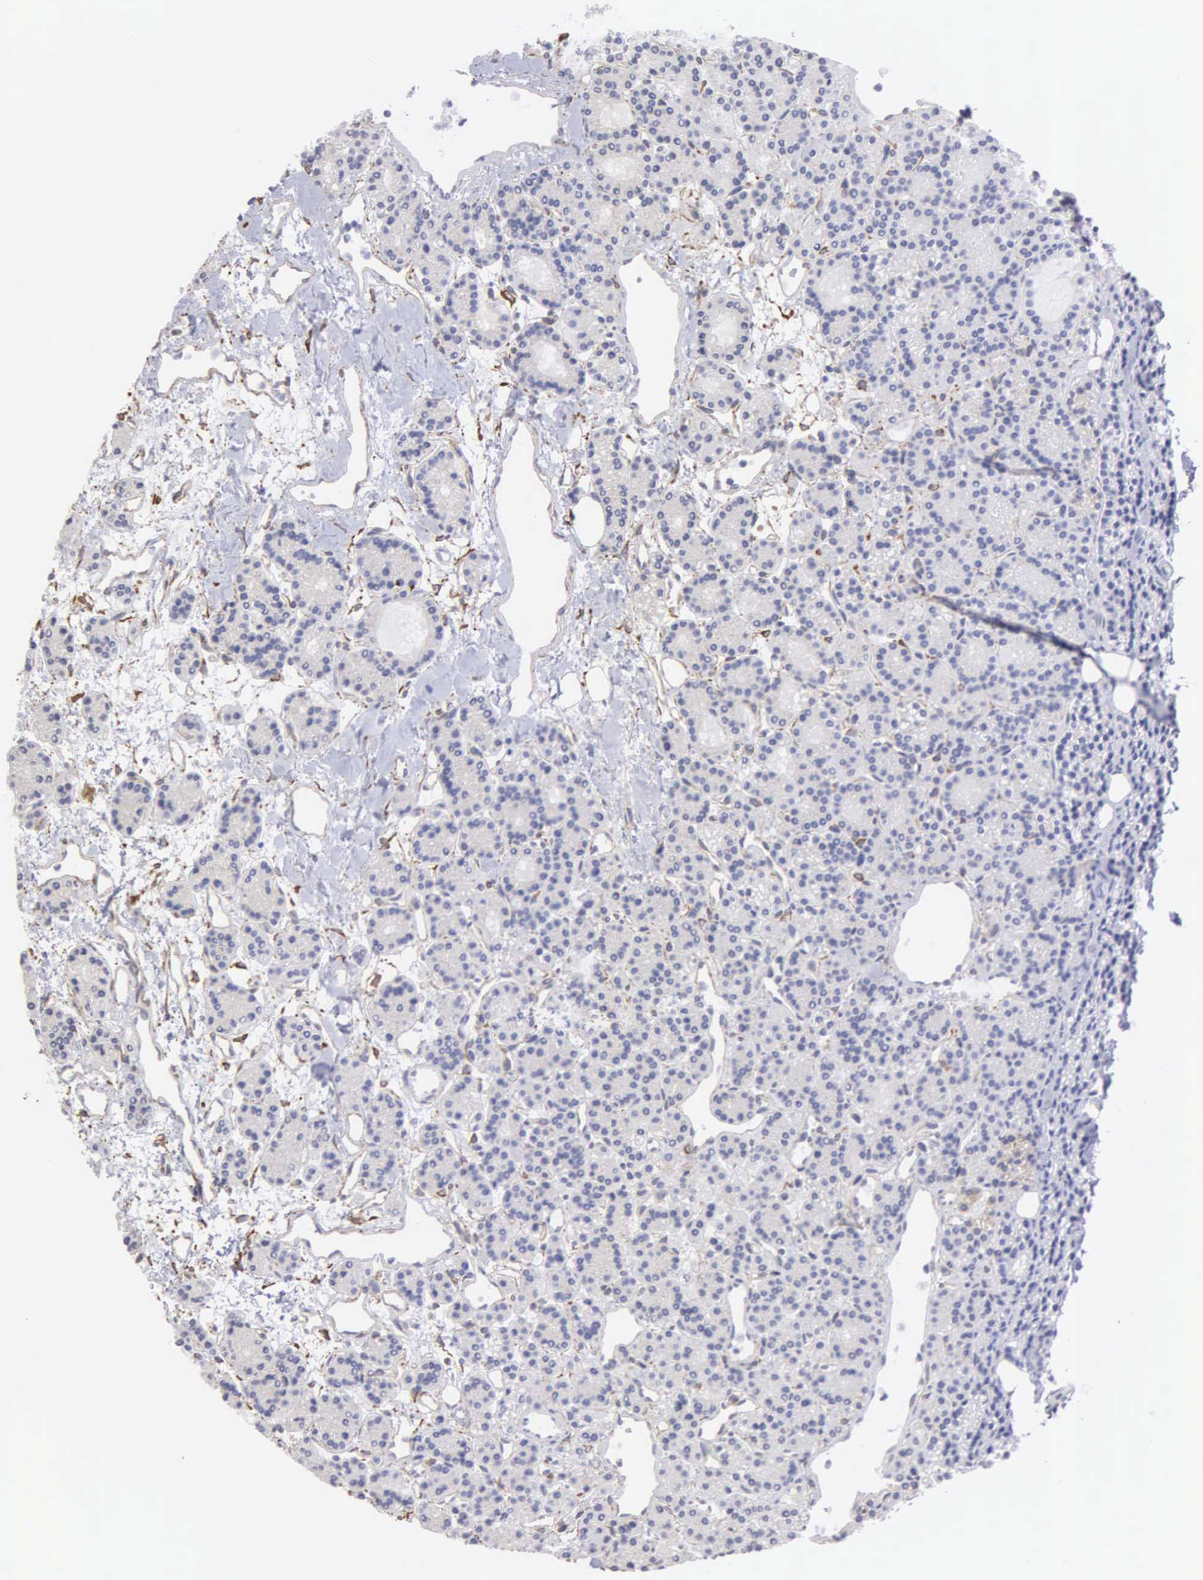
{"staining": {"intensity": "negative", "quantity": "none", "location": "none"}, "tissue": "parathyroid gland", "cell_type": "Glandular cells", "image_type": "normal", "snomed": [{"axis": "morphology", "description": "Normal tissue, NOS"}, {"axis": "topography", "description": "Parathyroid gland"}], "caption": "An immunohistochemistry (IHC) histopathology image of unremarkable parathyroid gland is shown. There is no staining in glandular cells of parathyroid gland.", "gene": "LIN52", "patient": {"sex": "male", "age": 85}}